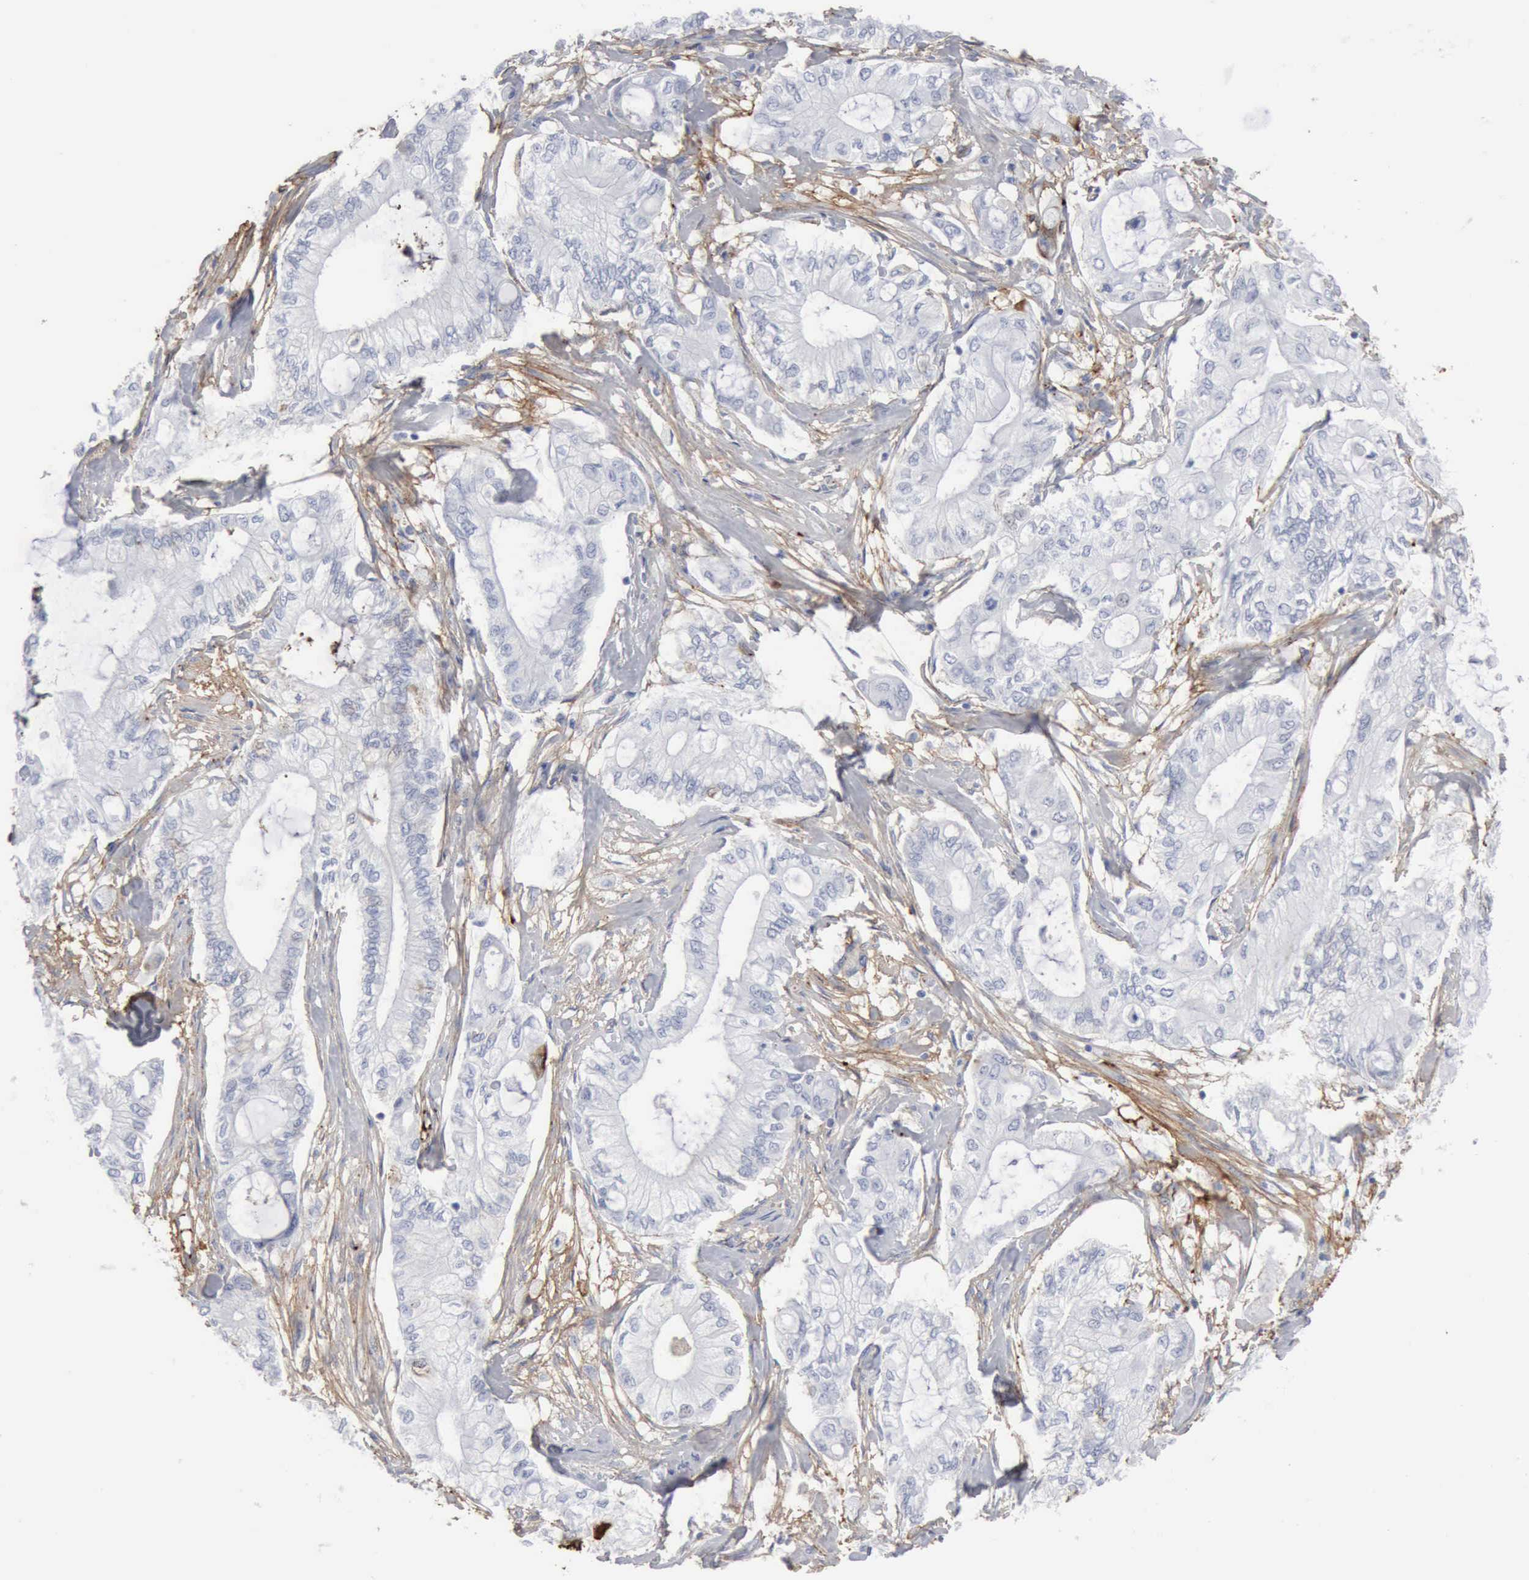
{"staining": {"intensity": "negative", "quantity": "none", "location": "none"}, "tissue": "pancreatic cancer", "cell_type": "Tumor cells", "image_type": "cancer", "snomed": [{"axis": "morphology", "description": "Adenocarcinoma, NOS"}, {"axis": "topography", "description": "Pancreas"}], "caption": "Protein analysis of pancreatic cancer (adenocarcinoma) displays no significant staining in tumor cells. (Immunohistochemistry (ihc), brightfield microscopy, high magnification).", "gene": "C4BPA", "patient": {"sex": "male", "age": 79}}